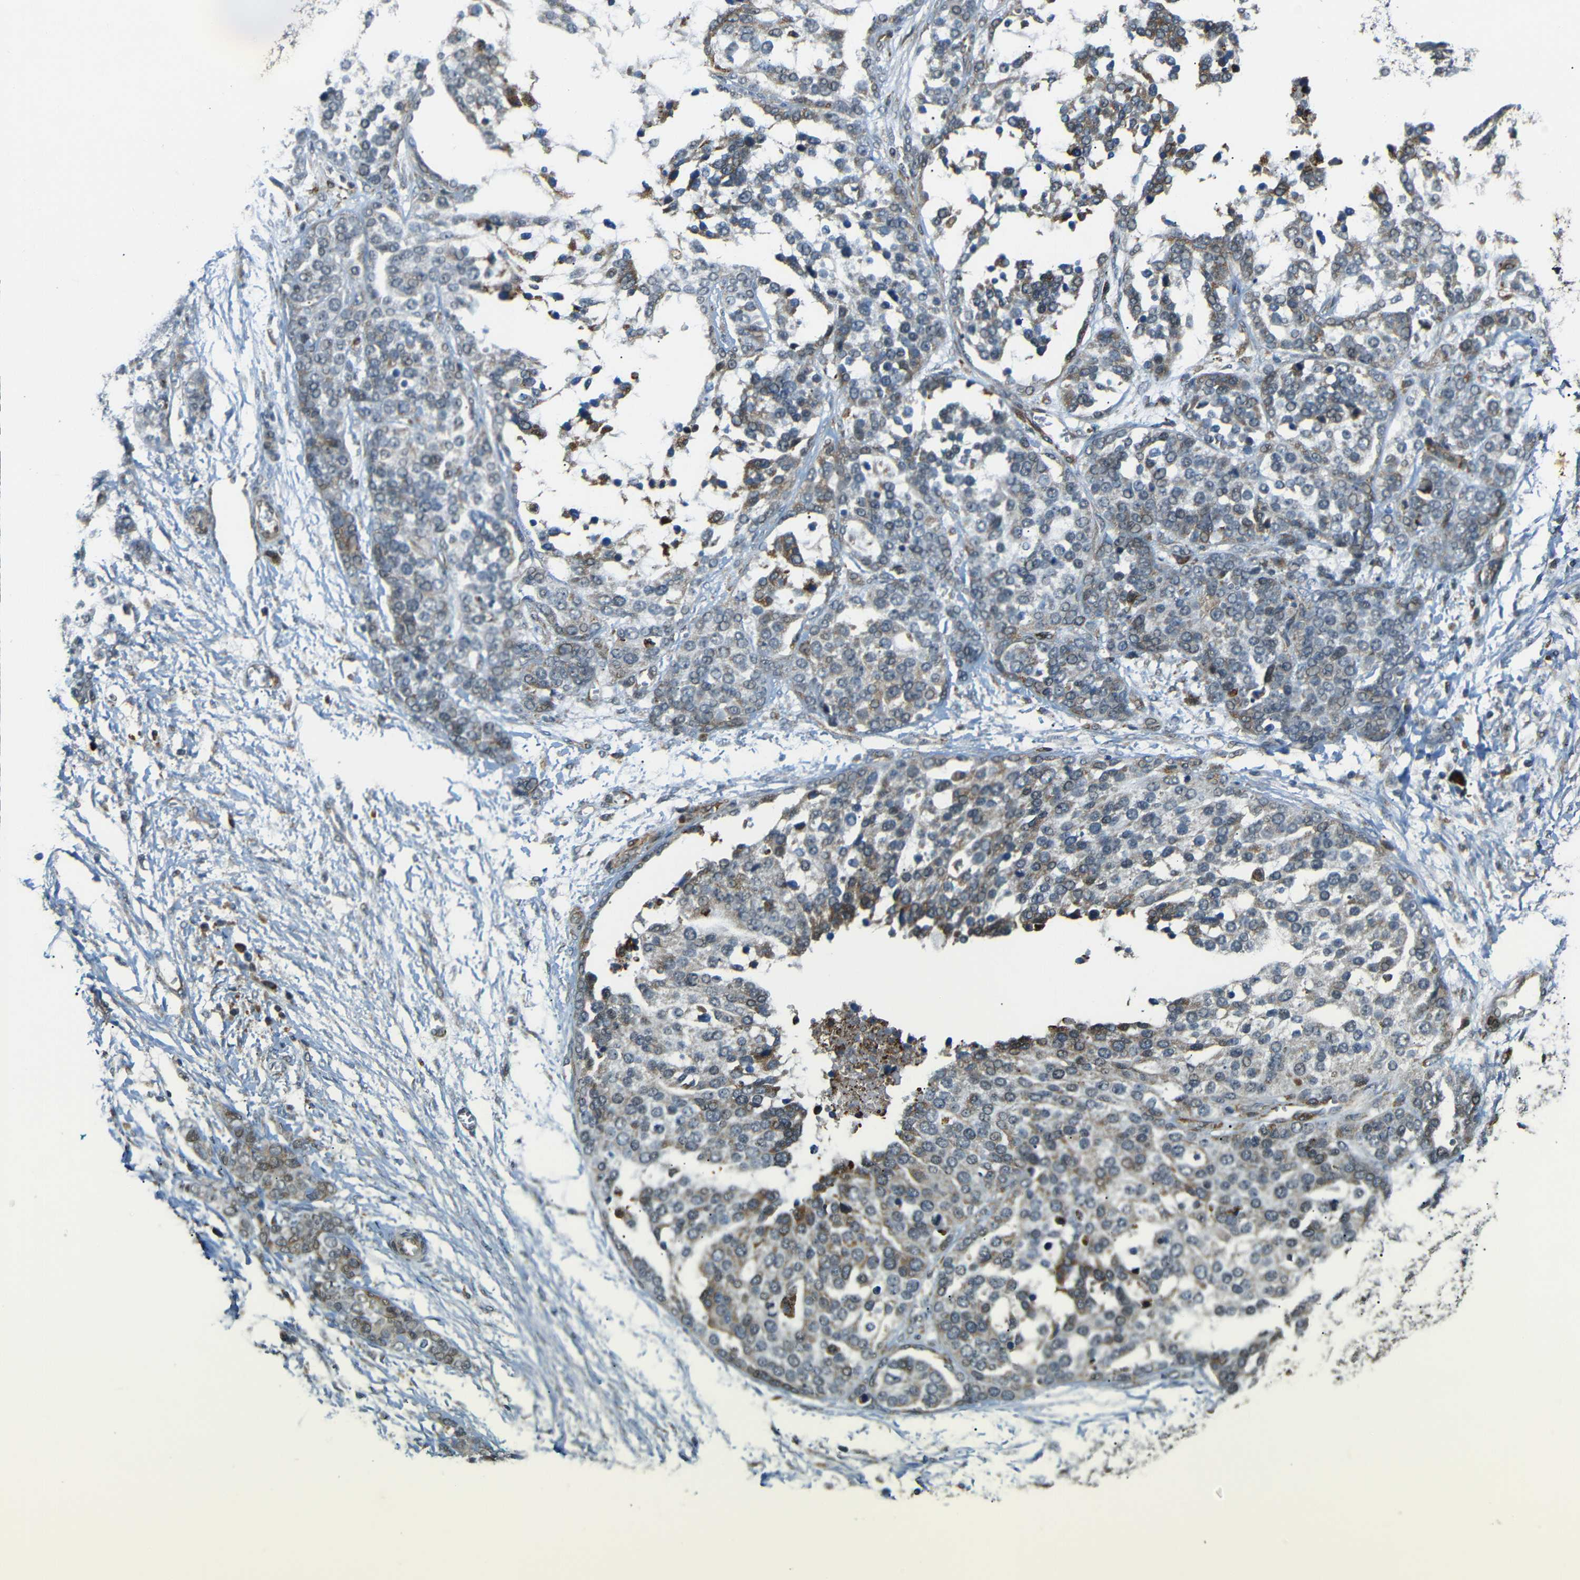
{"staining": {"intensity": "weak", "quantity": "25%-75%", "location": "cytoplasmic/membranous"}, "tissue": "ovarian cancer", "cell_type": "Tumor cells", "image_type": "cancer", "snomed": [{"axis": "morphology", "description": "Cystadenocarcinoma, serous, NOS"}, {"axis": "topography", "description": "Ovary"}], "caption": "Ovarian cancer (serous cystadenocarcinoma) stained for a protein exhibits weak cytoplasmic/membranous positivity in tumor cells.", "gene": "SYDE1", "patient": {"sex": "female", "age": 44}}